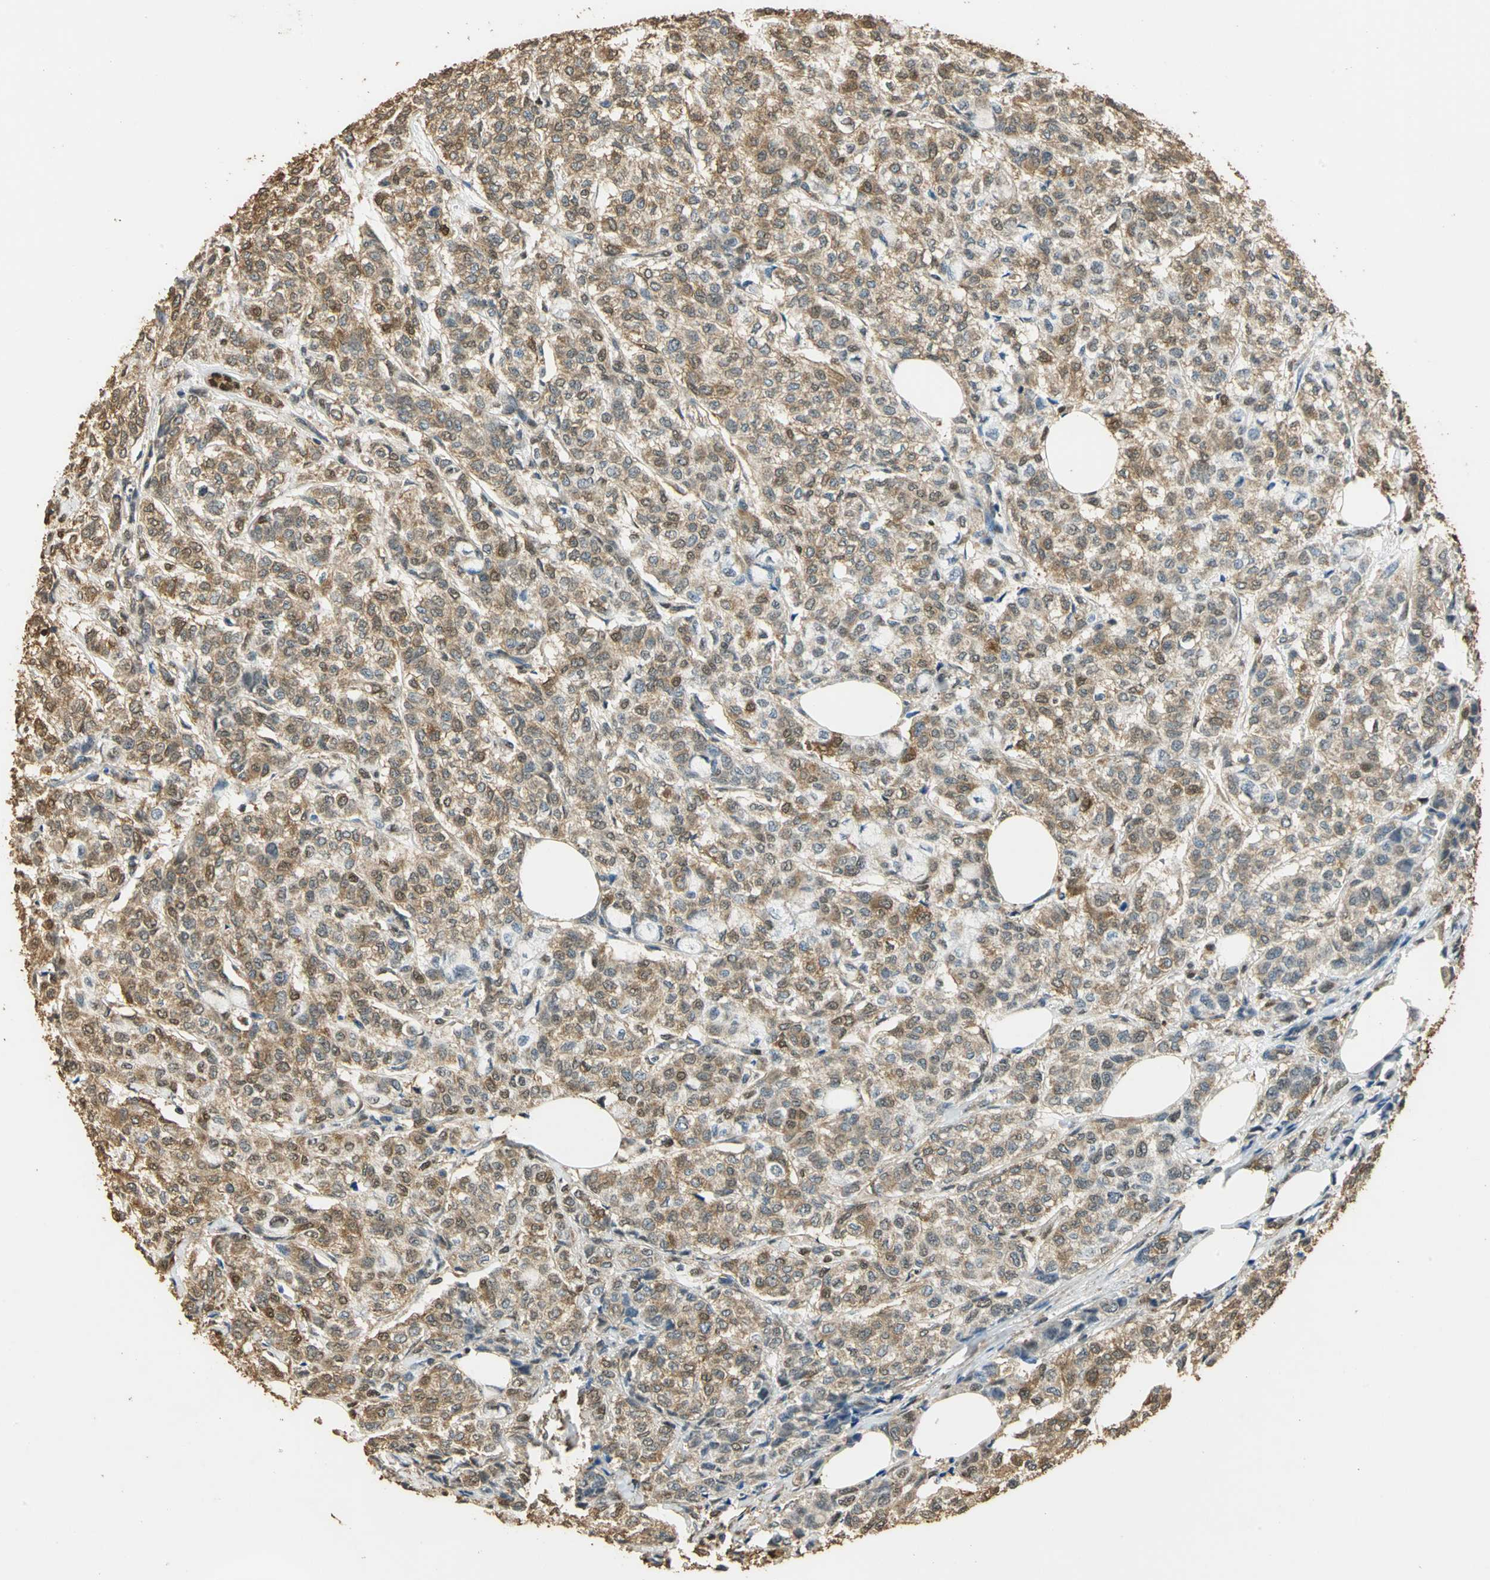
{"staining": {"intensity": "moderate", "quantity": ">75%", "location": "cytoplasmic/membranous"}, "tissue": "breast cancer", "cell_type": "Tumor cells", "image_type": "cancer", "snomed": [{"axis": "morphology", "description": "Lobular carcinoma"}, {"axis": "topography", "description": "Breast"}], "caption": "Breast cancer (lobular carcinoma) stained with DAB (3,3'-diaminobenzidine) IHC exhibits medium levels of moderate cytoplasmic/membranous staining in about >75% of tumor cells. The staining is performed using DAB (3,3'-diaminobenzidine) brown chromogen to label protein expression. The nuclei are counter-stained blue using hematoxylin.", "gene": "GAPDH", "patient": {"sex": "female", "age": 60}}